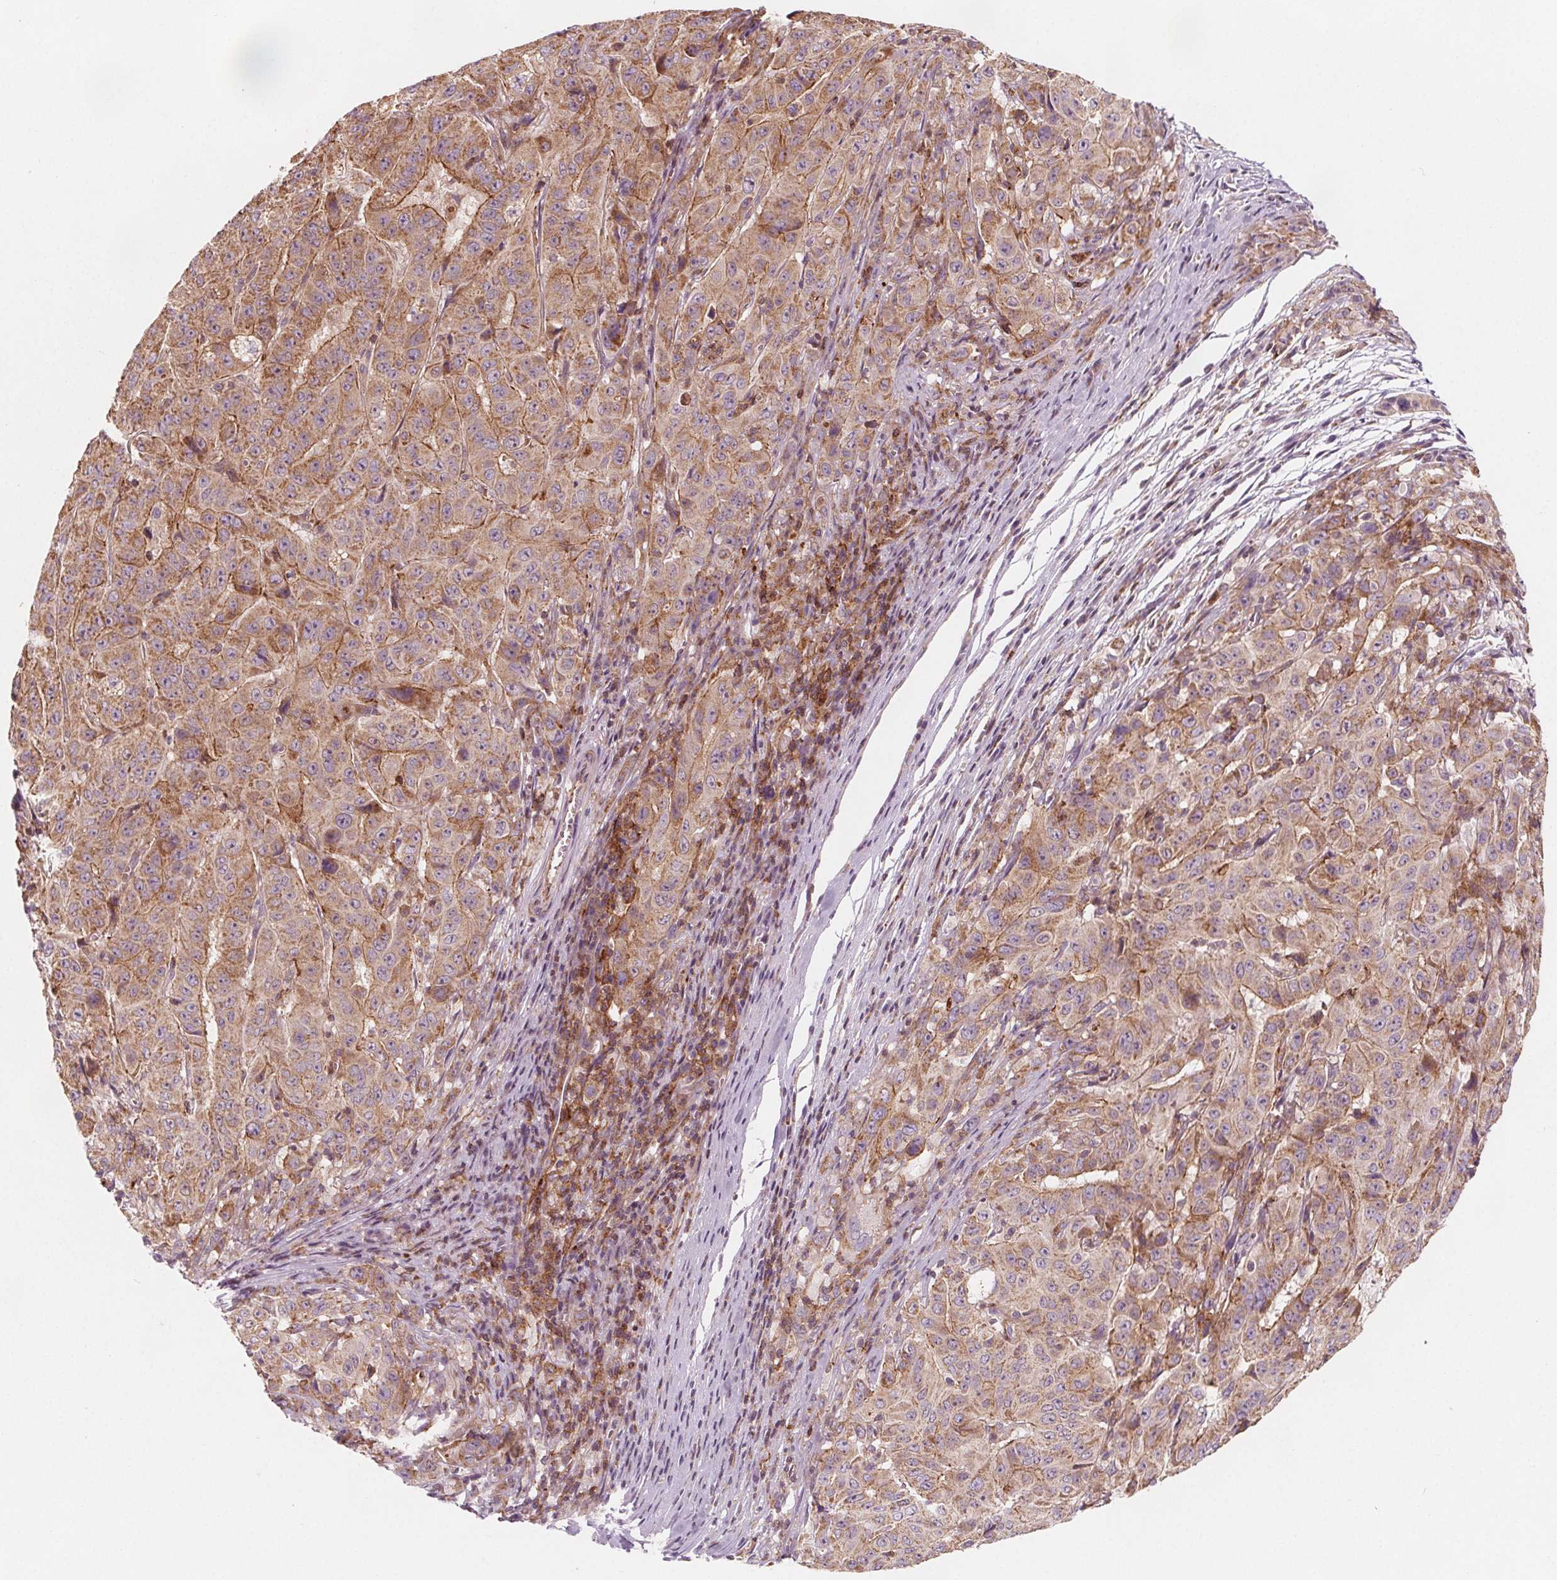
{"staining": {"intensity": "moderate", "quantity": ">75%", "location": "cytoplasmic/membranous"}, "tissue": "pancreatic cancer", "cell_type": "Tumor cells", "image_type": "cancer", "snomed": [{"axis": "morphology", "description": "Adenocarcinoma, NOS"}, {"axis": "topography", "description": "Pancreas"}], "caption": "Protein staining of pancreatic cancer tissue shows moderate cytoplasmic/membranous expression in approximately >75% of tumor cells. Ihc stains the protein in brown and the nuclei are stained blue.", "gene": "ADAM33", "patient": {"sex": "male", "age": 63}}